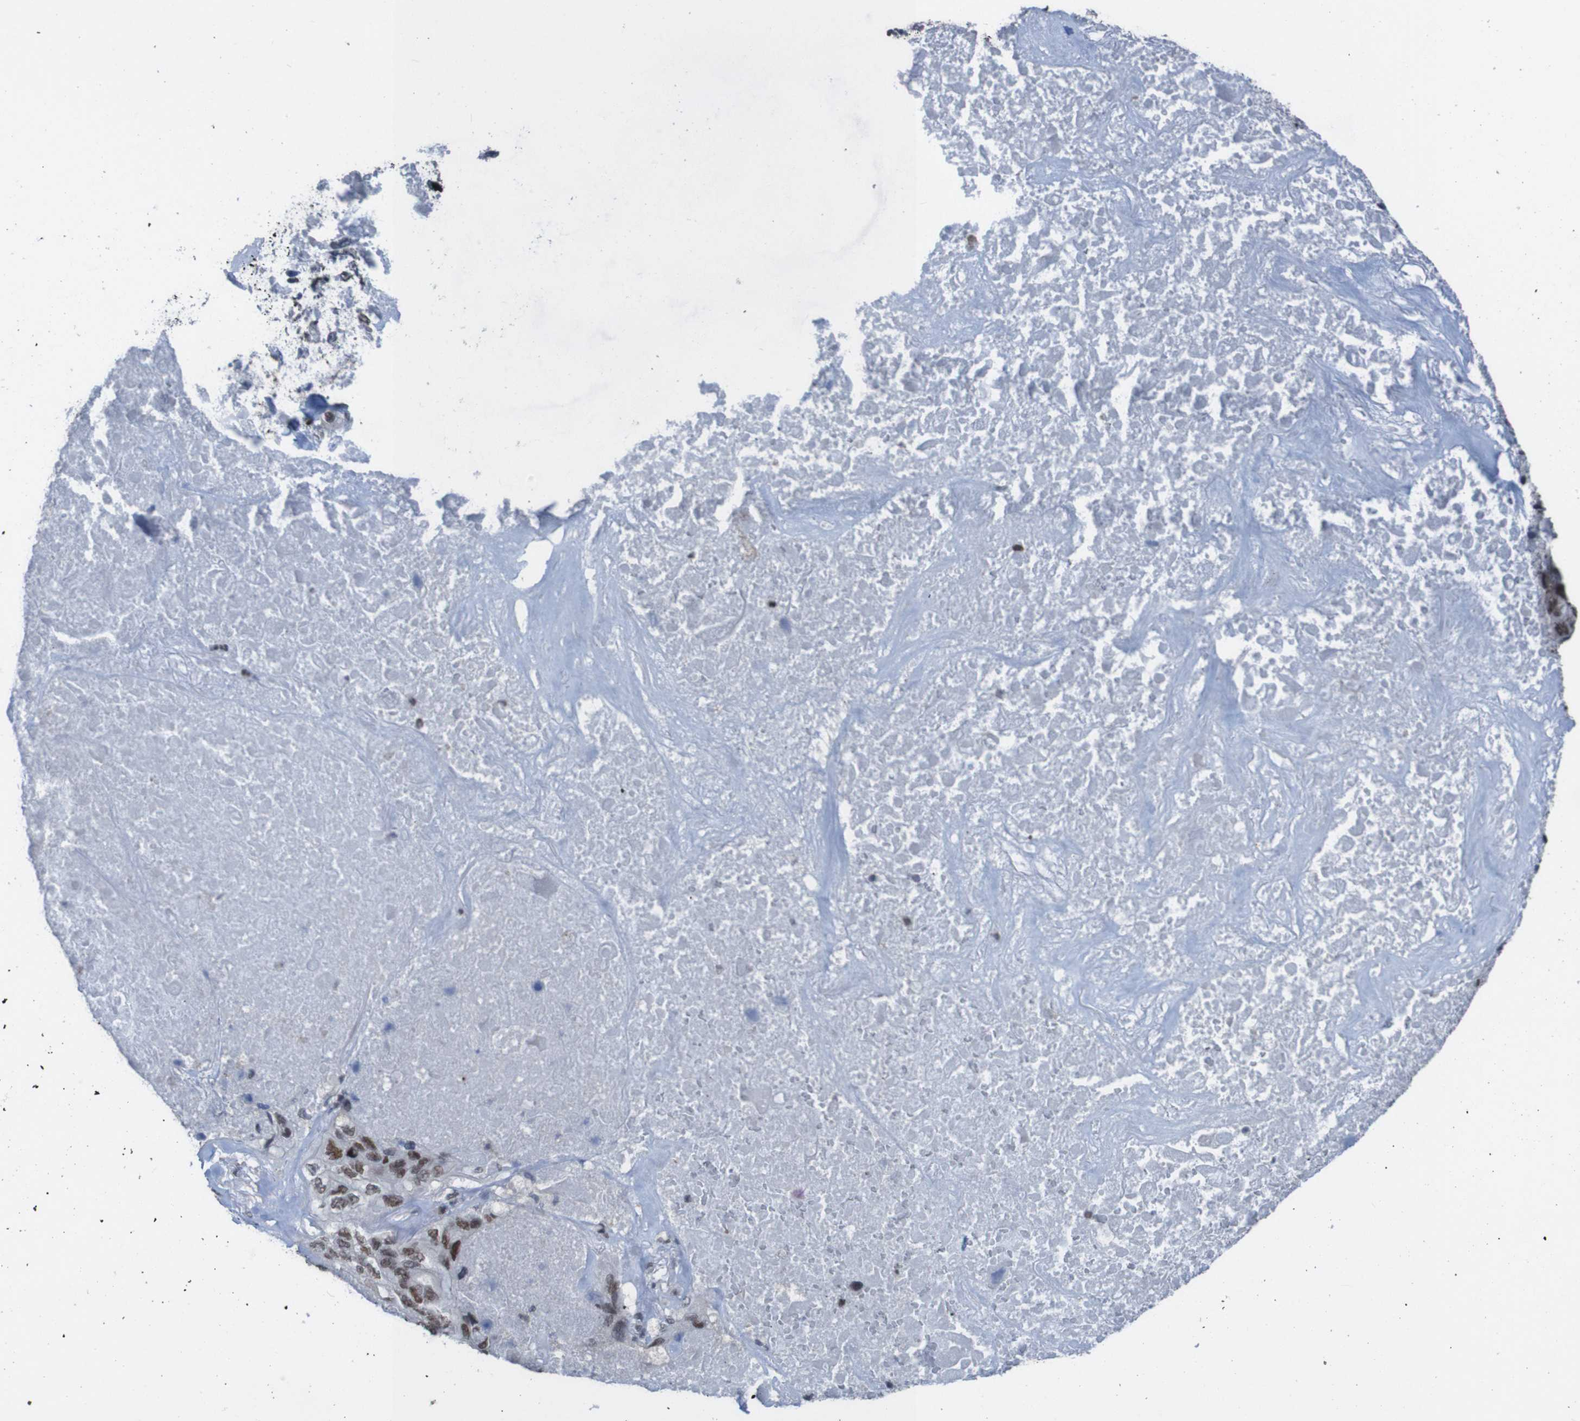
{"staining": {"intensity": "moderate", "quantity": ">75%", "location": "nuclear"}, "tissue": "lung cancer", "cell_type": "Tumor cells", "image_type": "cancer", "snomed": [{"axis": "morphology", "description": "Squamous cell carcinoma, NOS"}, {"axis": "topography", "description": "Lung"}], "caption": "An image of human lung squamous cell carcinoma stained for a protein exhibits moderate nuclear brown staining in tumor cells.", "gene": "PHF2", "patient": {"sex": "female", "age": 73}}